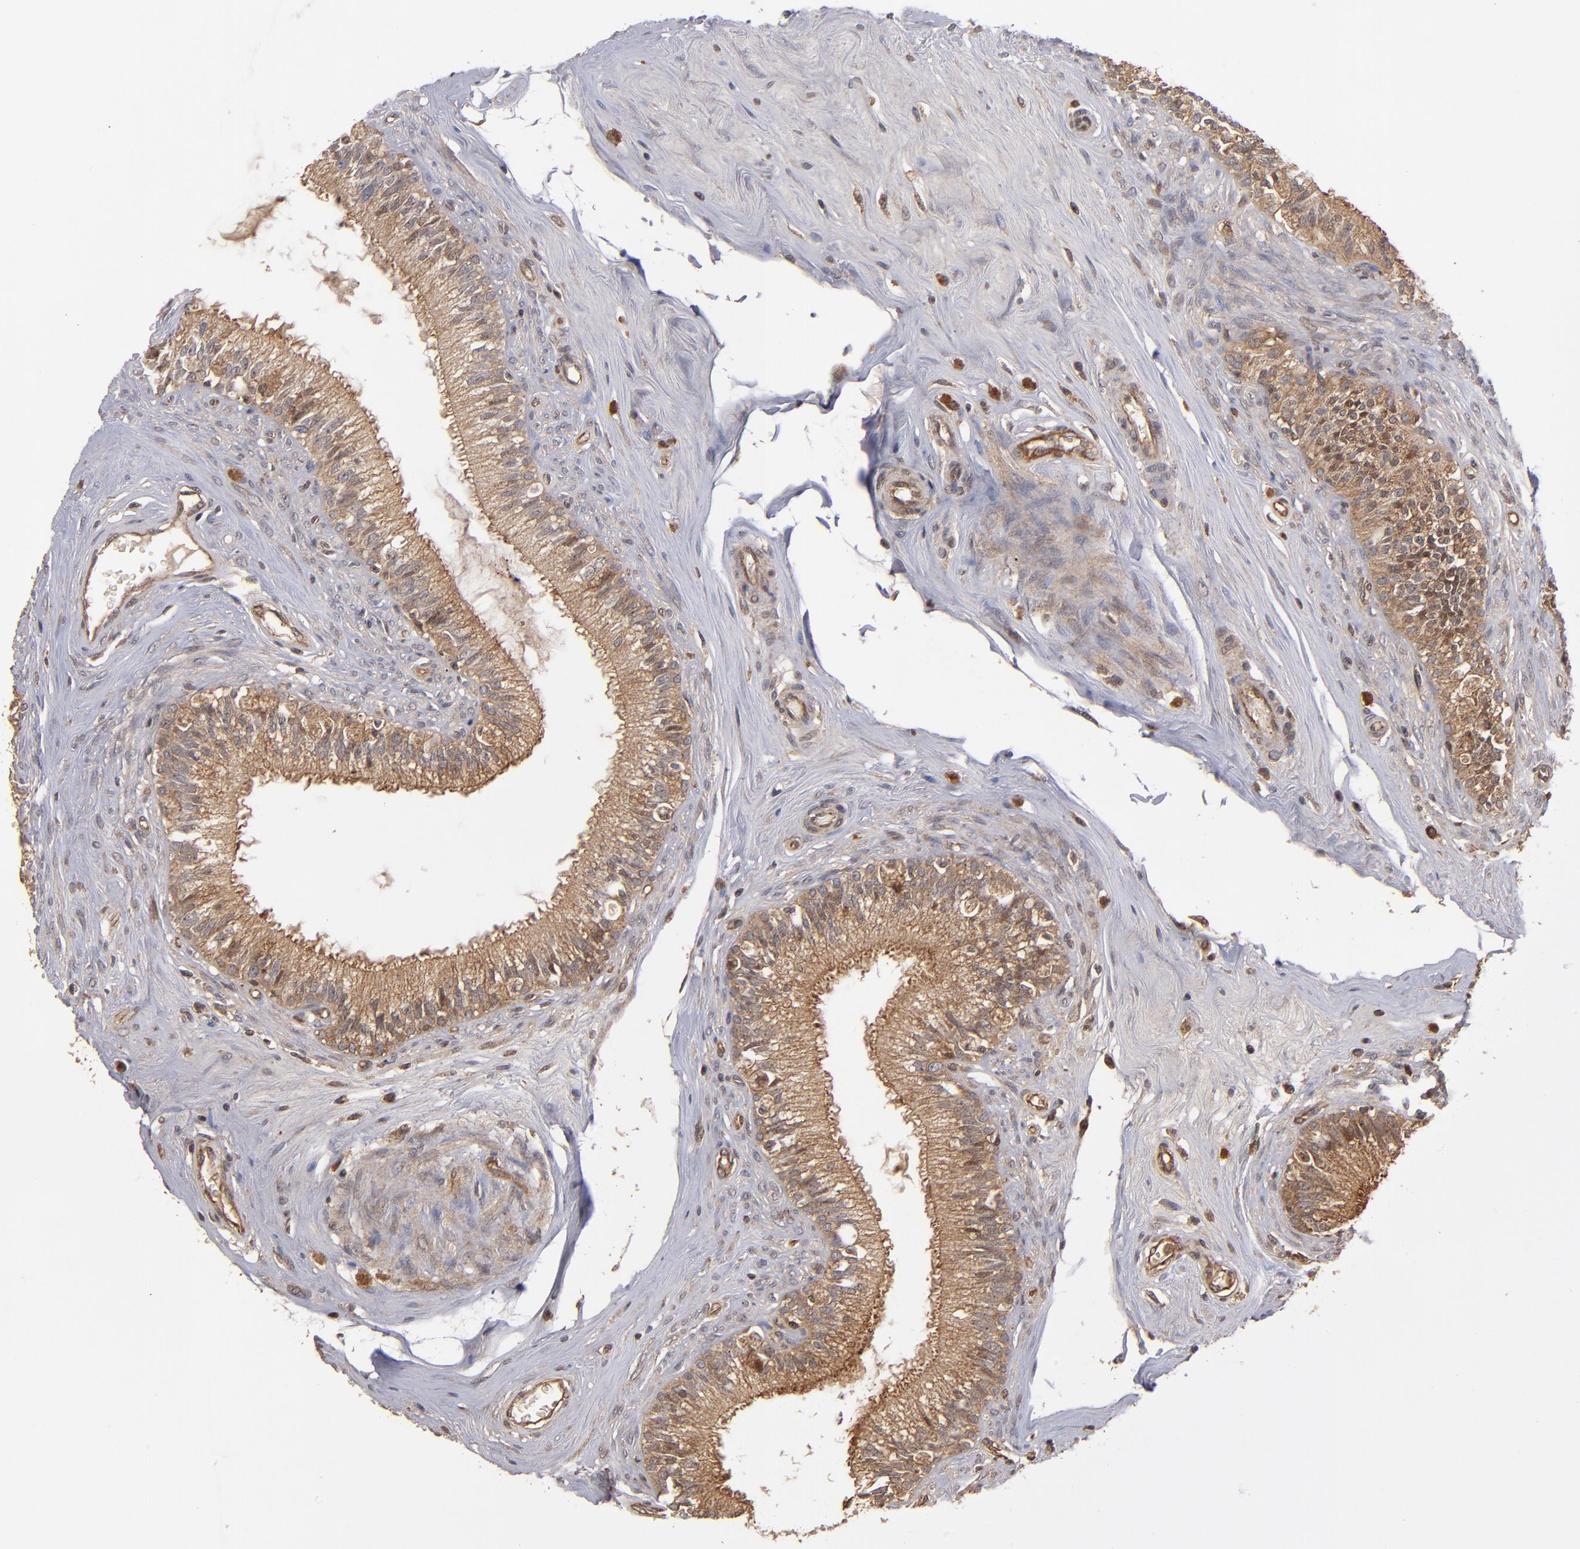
{"staining": {"intensity": "moderate", "quantity": ">75%", "location": "cytoplasmic/membranous"}, "tissue": "epididymis", "cell_type": "Glandular cells", "image_type": "normal", "snomed": [{"axis": "morphology", "description": "Normal tissue, NOS"}, {"axis": "morphology", "description": "Inflammation, NOS"}, {"axis": "topography", "description": "Epididymis"}], "caption": "Immunohistochemistry staining of benign epididymis, which displays medium levels of moderate cytoplasmic/membranous staining in approximately >75% of glandular cells indicating moderate cytoplasmic/membranous protein expression. The staining was performed using DAB (brown) for protein detection and nuclei were counterstained in hematoxylin (blue).", "gene": "BDKRB1", "patient": {"sex": "male", "age": 84}}